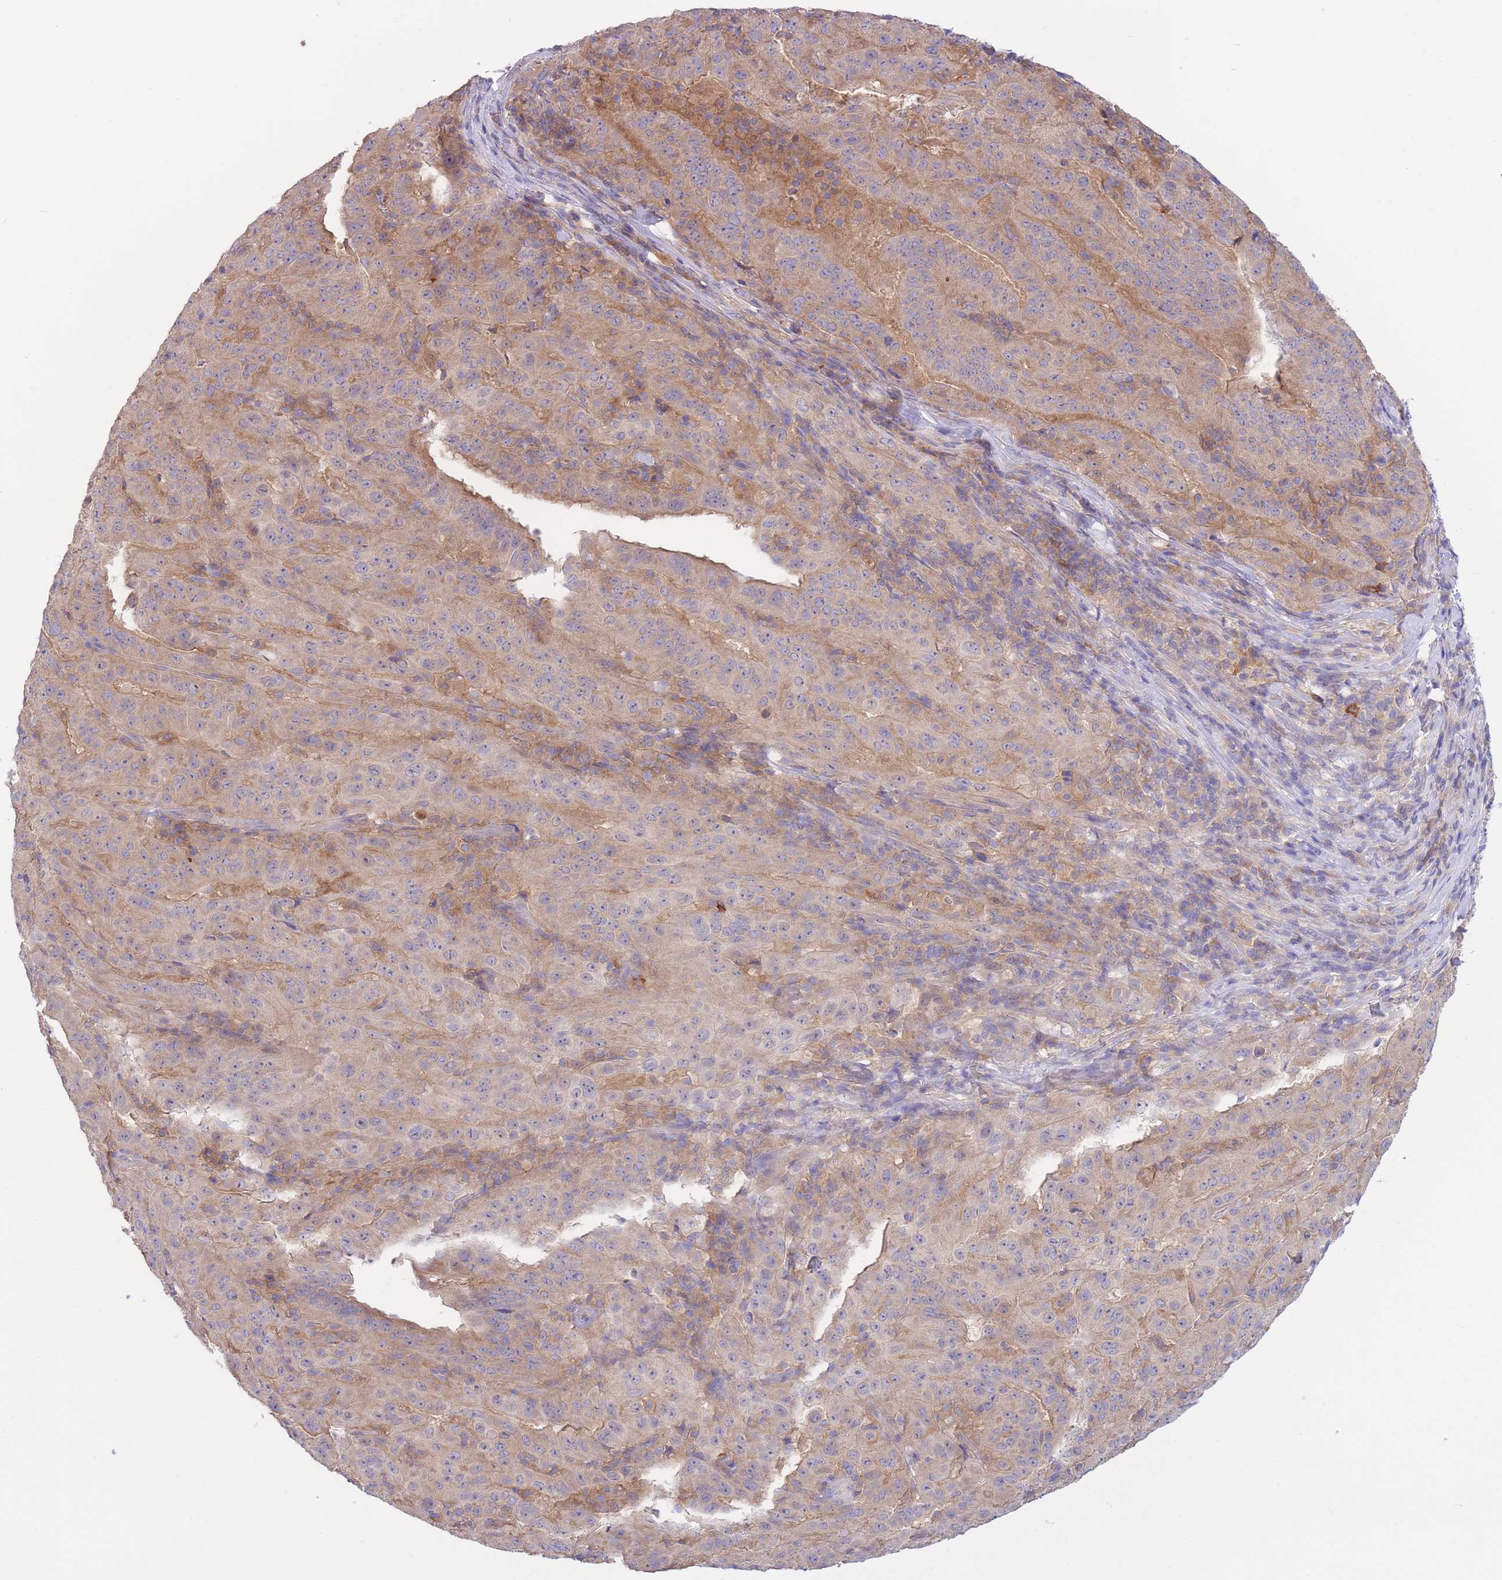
{"staining": {"intensity": "weak", "quantity": "25%-75%", "location": "cytoplasmic/membranous"}, "tissue": "pancreatic cancer", "cell_type": "Tumor cells", "image_type": "cancer", "snomed": [{"axis": "morphology", "description": "Adenocarcinoma, NOS"}, {"axis": "topography", "description": "Pancreas"}], "caption": "Immunohistochemistry image of neoplastic tissue: pancreatic cancer (adenocarcinoma) stained using immunohistochemistry demonstrates low levels of weak protein expression localized specifically in the cytoplasmic/membranous of tumor cells, appearing as a cytoplasmic/membranous brown color.", "gene": "NAMPT", "patient": {"sex": "male", "age": 63}}